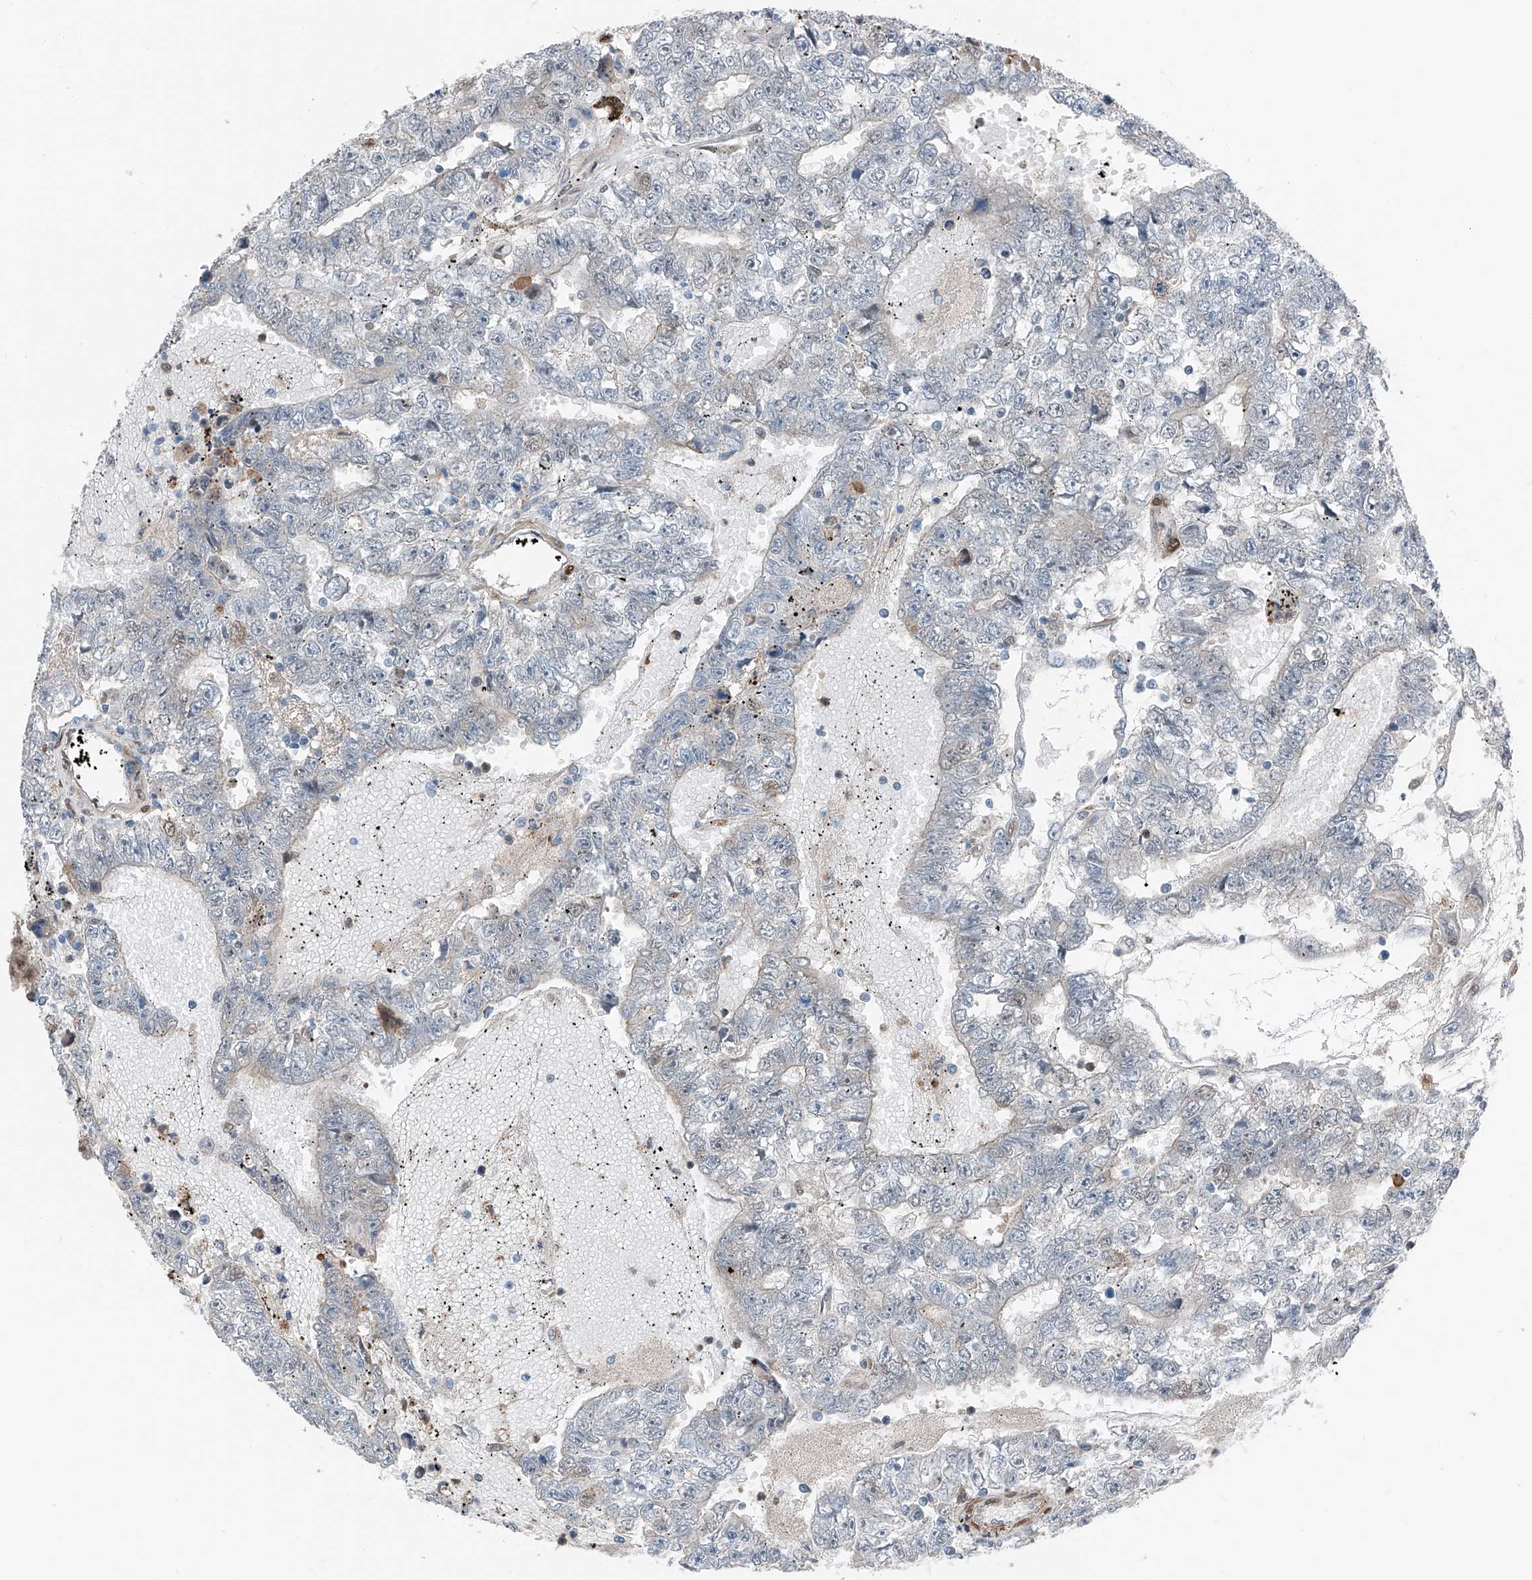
{"staining": {"intensity": "negative", "quantity": "none", "location": "none"}, "tissue": "testis cancer", "cell_type": "Tumor cells", "image_type": "cancer", "snomed": [{"axis": "morphology", "description": "Carcinoma, Embryonal, NOS"}, {"axis": "topography", "description": "Testis"}], "caption": "Immunohistochemistry (IHC) of human testis cancer (embryonal carcinoma) reveals no expression in tumor cells.", "gene": "HSPA6", "patient": {"sex": "male", "age": 25}}